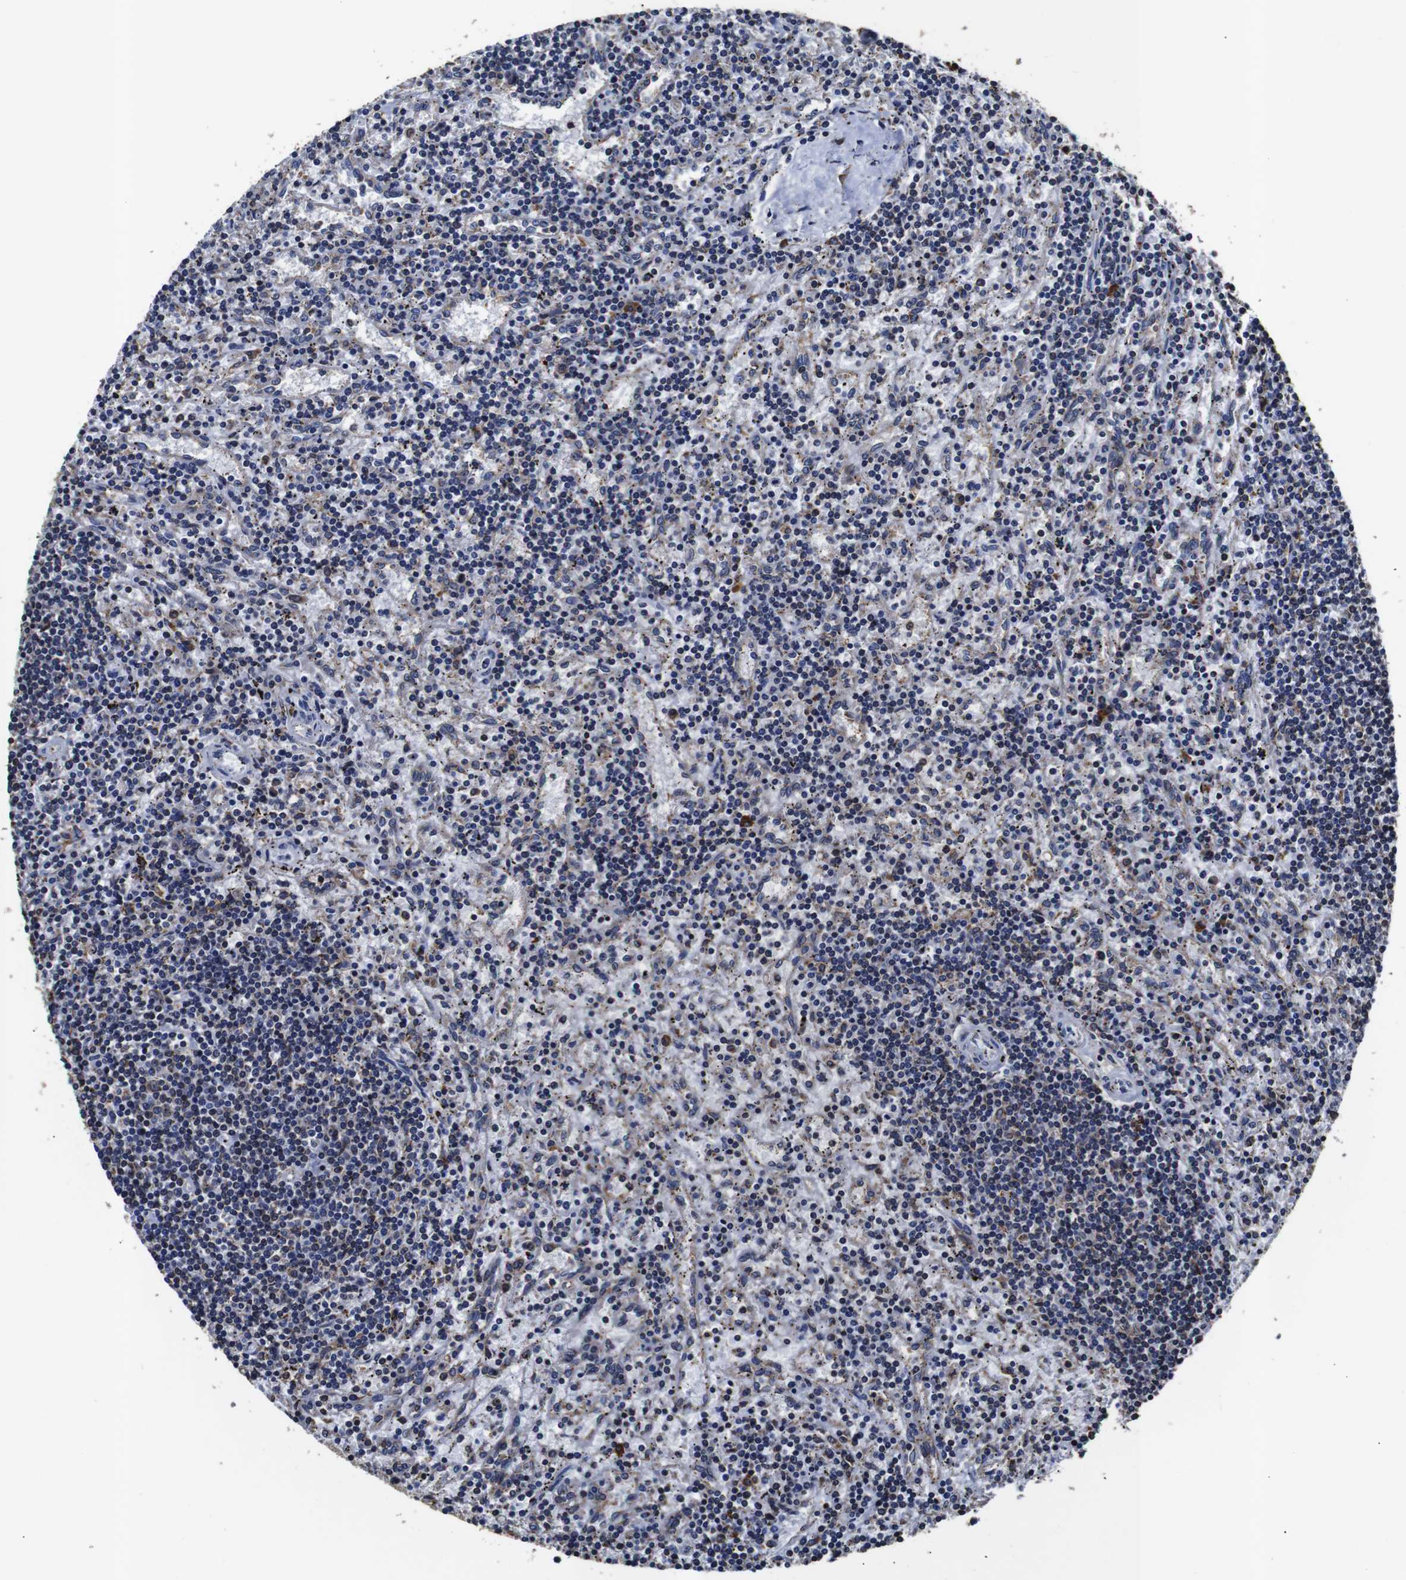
{"staining": {"intensity": "negative", "quantity": "none", "location": "none"}, "tissue": "lymphoma", "cell_type": "Tumor cells", "image_type": "cancer", "snomed": [{"axis": "morphology", "description": "Malignant lymphoma, non-Hodgkin's type, Low grade"}, {"axis": "topography", "description": "Spleen"}], "caption": "Protein analysis of low-grade malignant lymphoma, non-Hodgkin's type exhibits no significant staining in tumor cells.", "gene": "PPIB", "patient": {"sex": "male", "age": 76}}